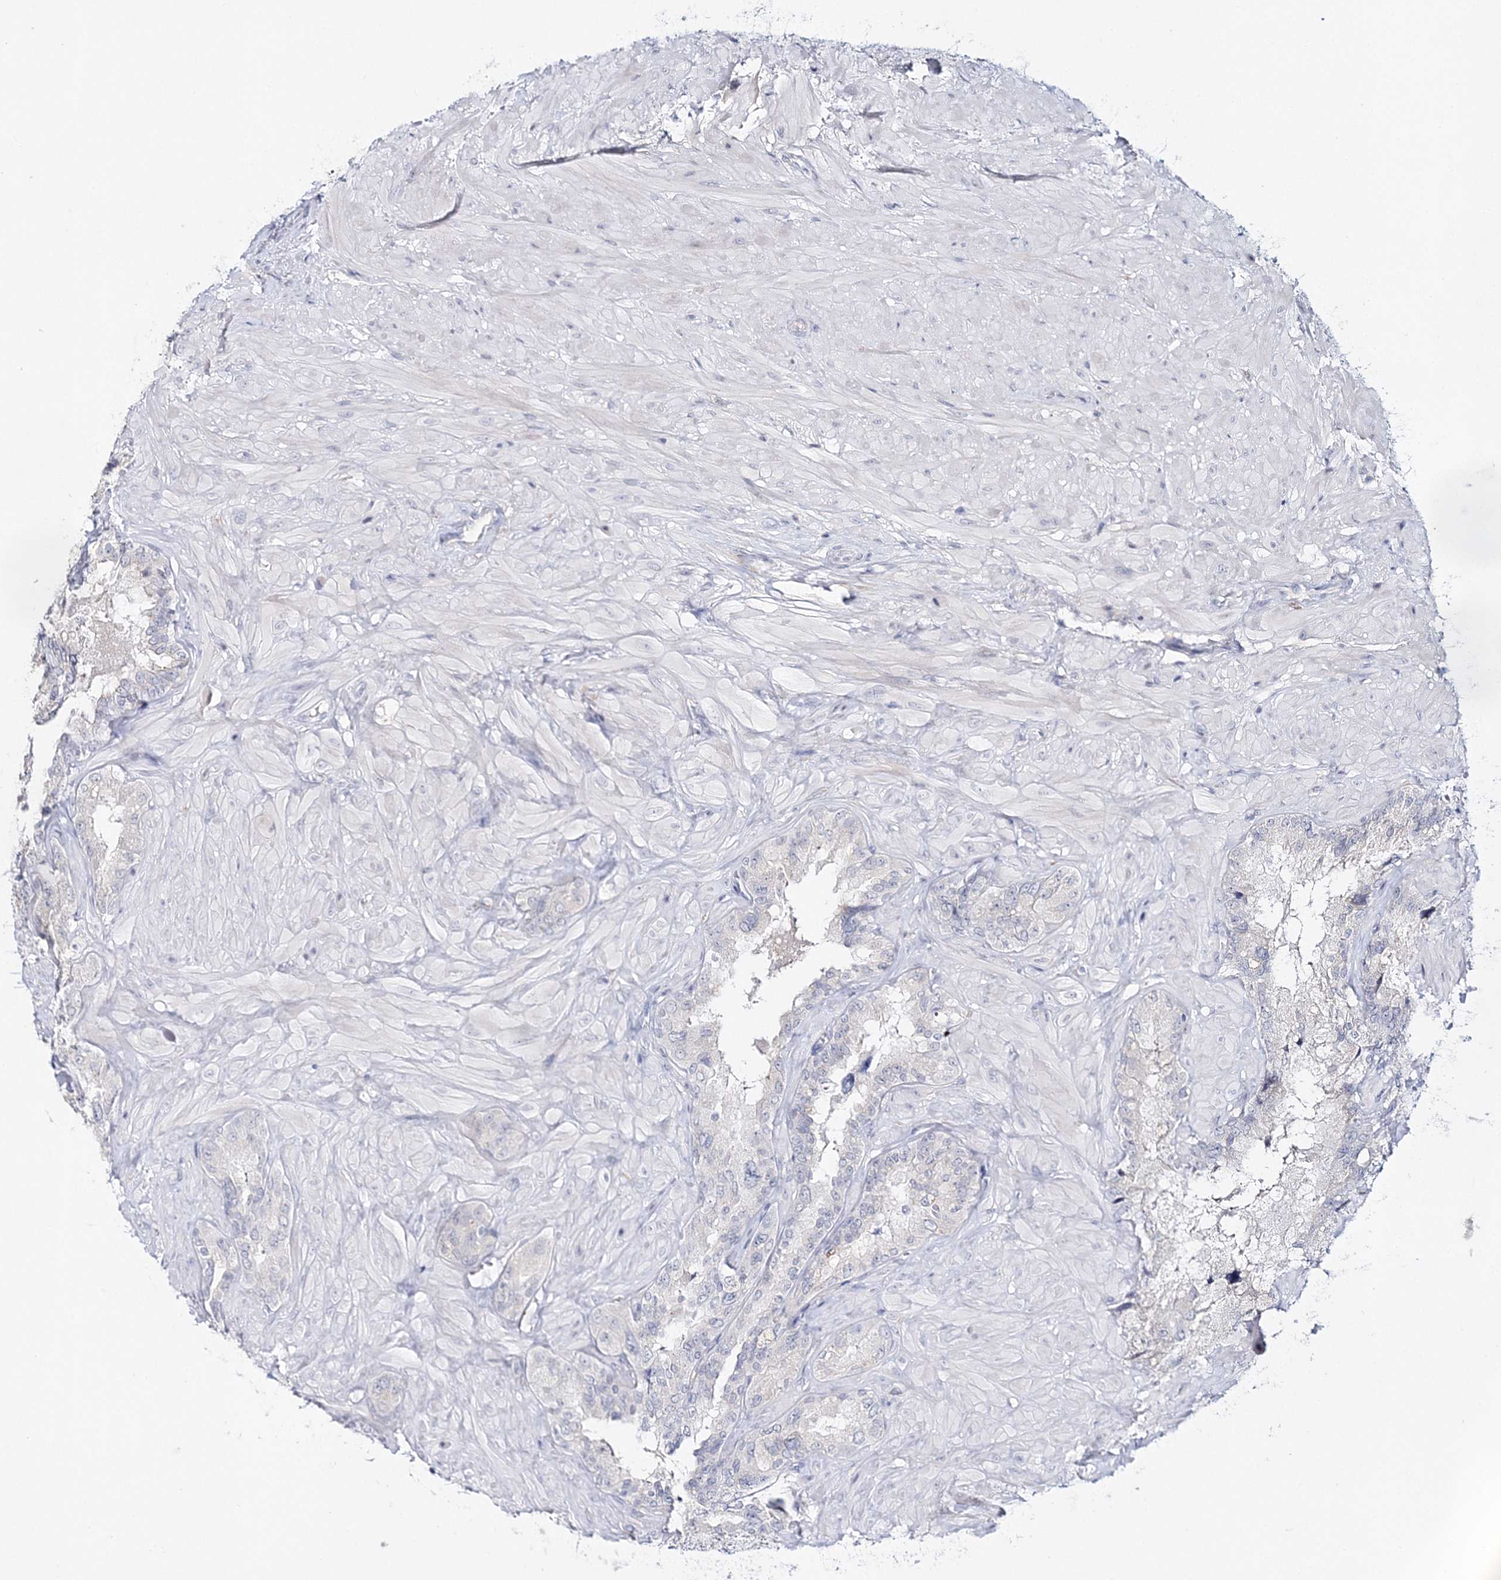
{"staining": {"intensity": "negative", "quantity": "none", "location": "none"}, "tissue": "seminal vesicle", "cell_type": "Glandular cells", "image_type": "normal", "snomed": [{"axis": "morphology", "description": "Normal tissue, NOS"}, {"axis": "topography", "description": "Seminal veicle"}, {"axis": "topography", "description": "Peripheral nerve tissue"}], "caption": "Immunohistochemistry image of unremarkable seminal vesicle: human seminal vesicle stained with DAB (3,3'-diaminobenzidine) reveals no significant protein positivity in glandular cells. (DAB IHC visualized using brightfield microscopy, high magnification).", "gene": "MYOZ2", "patient": {"sex": "male", "age": 67}}